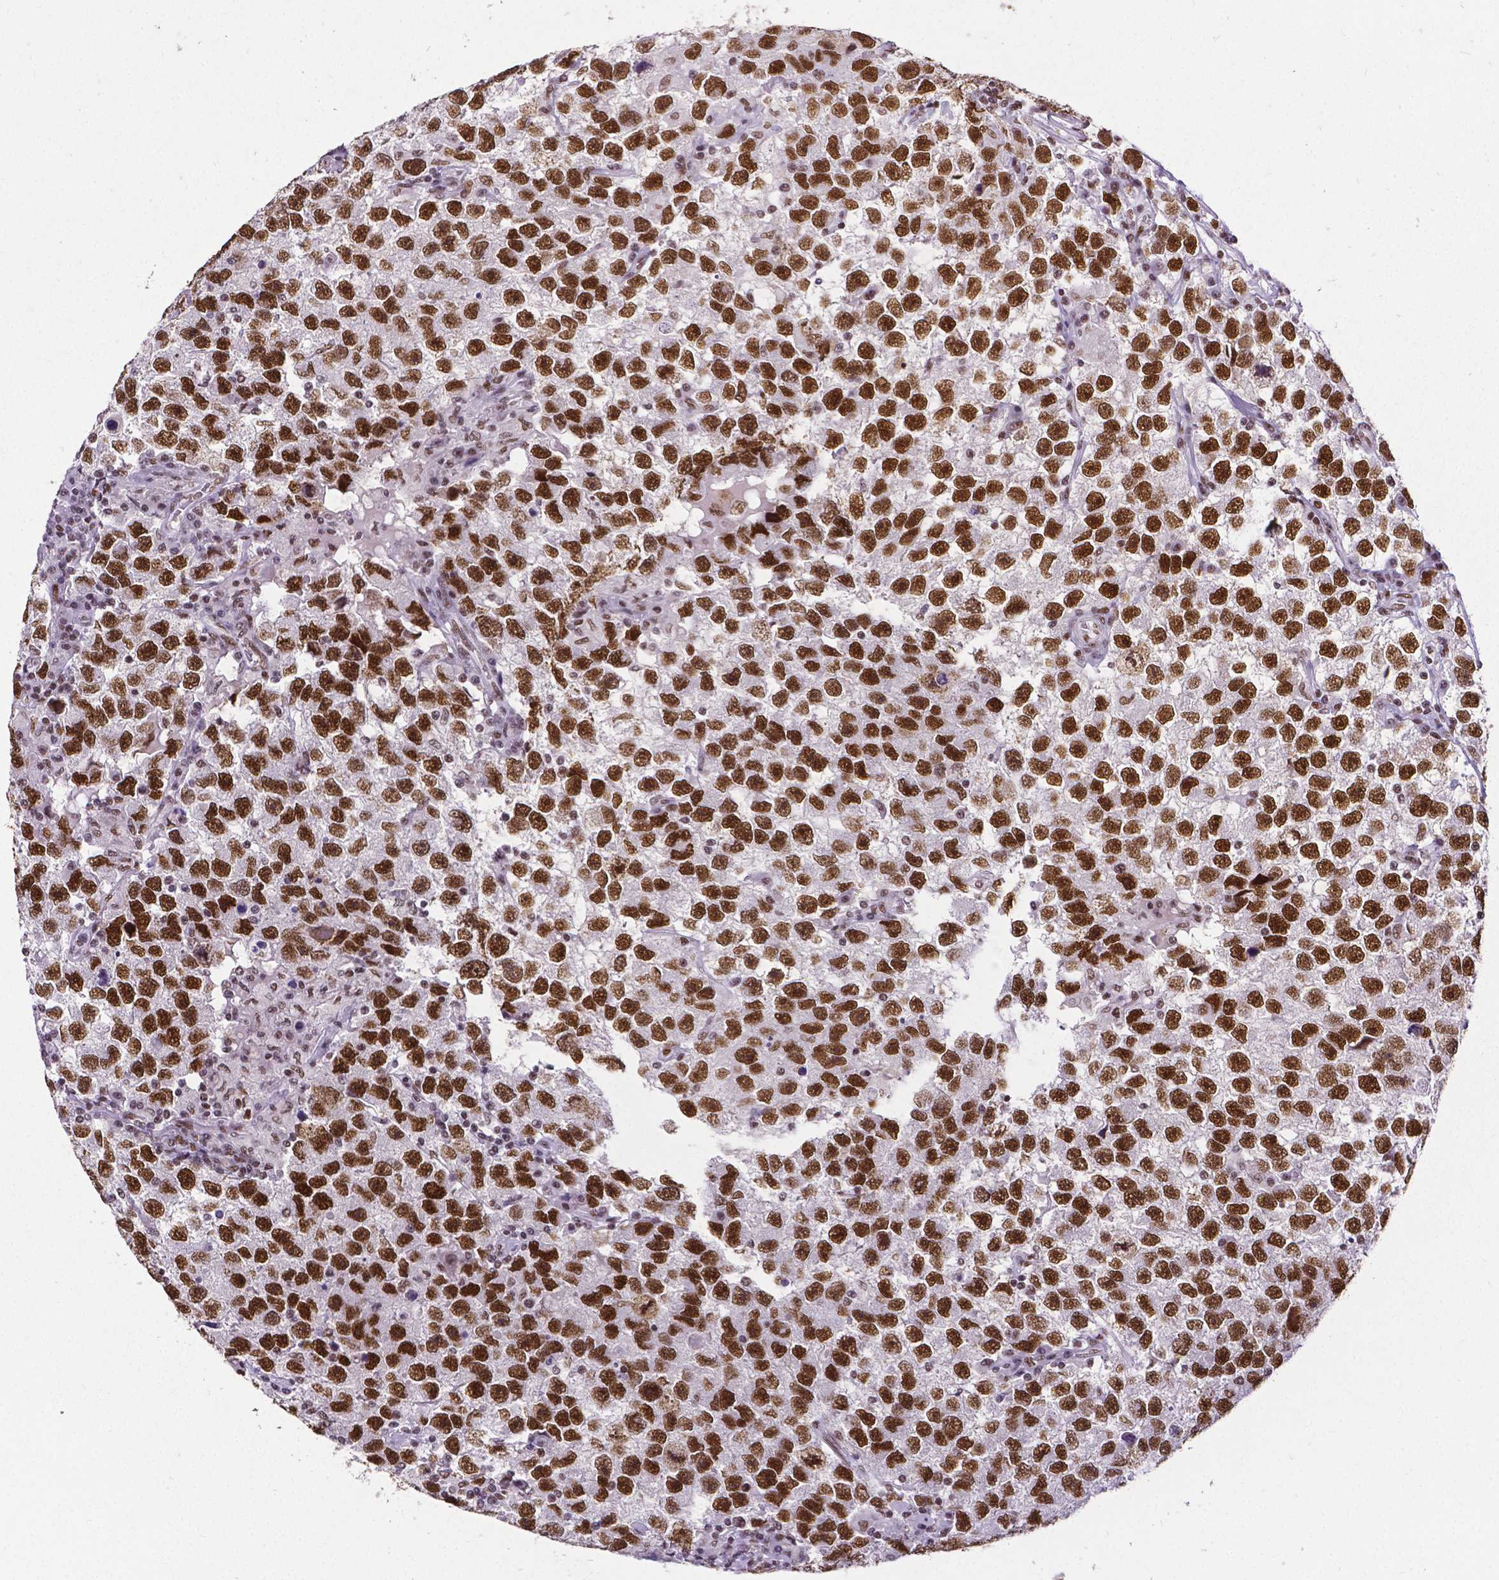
{"staining": {"intensity": "strong", "quantity": ">75%", "location": "nuclear"}, "tissue": "testis cancer", "cell_type": "Tumor cells", "image_type": "cancer", "snomed": [{"axis": "morphology", "description": "Seminoma, NOS"}, {"axis": "topography", "description": "Testis"}], "caption": "Seminoma (testis) tissue demonstrates strong nuclear positivity in about >75% of tumor cells", "gene": "REST", "patient": {"sex": "male", "age": 26}}